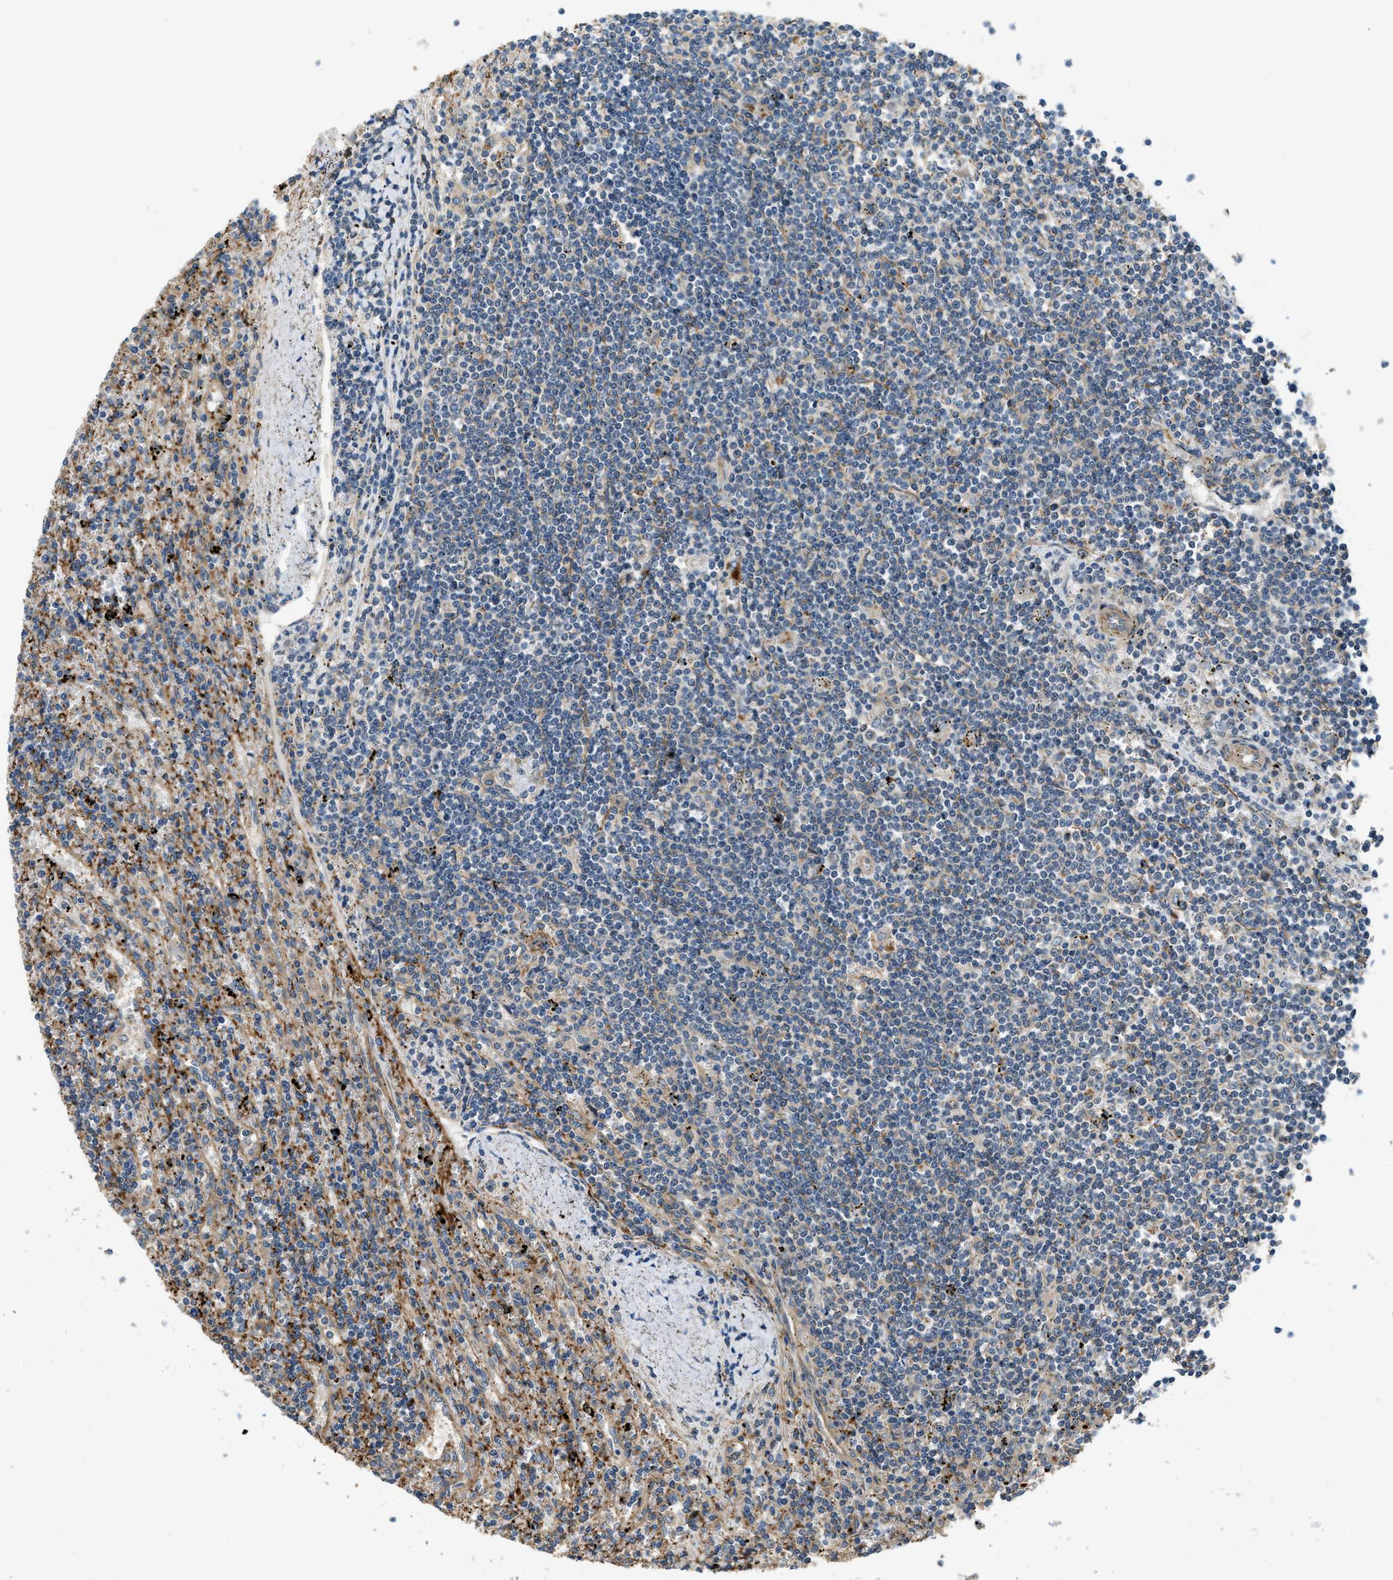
{"staining": {"intensity": "negative", "quantity": "none", "location": "none"}, "tissue": "lymphoma", "cell_type": "Tumor cells", "image_type": "cancer", "snomed": [{"axis": "morphology", "description": "Malignant lymphoma, non-Hodgkin's type, Low grade"}, {"axis": "topography", "description": "Spleen"}], "caption": "A micrograph of human lymphoma is negative for staining in tumor cells.", "gene": "CGN", "patient": {"sex": "male", "age": 76}}